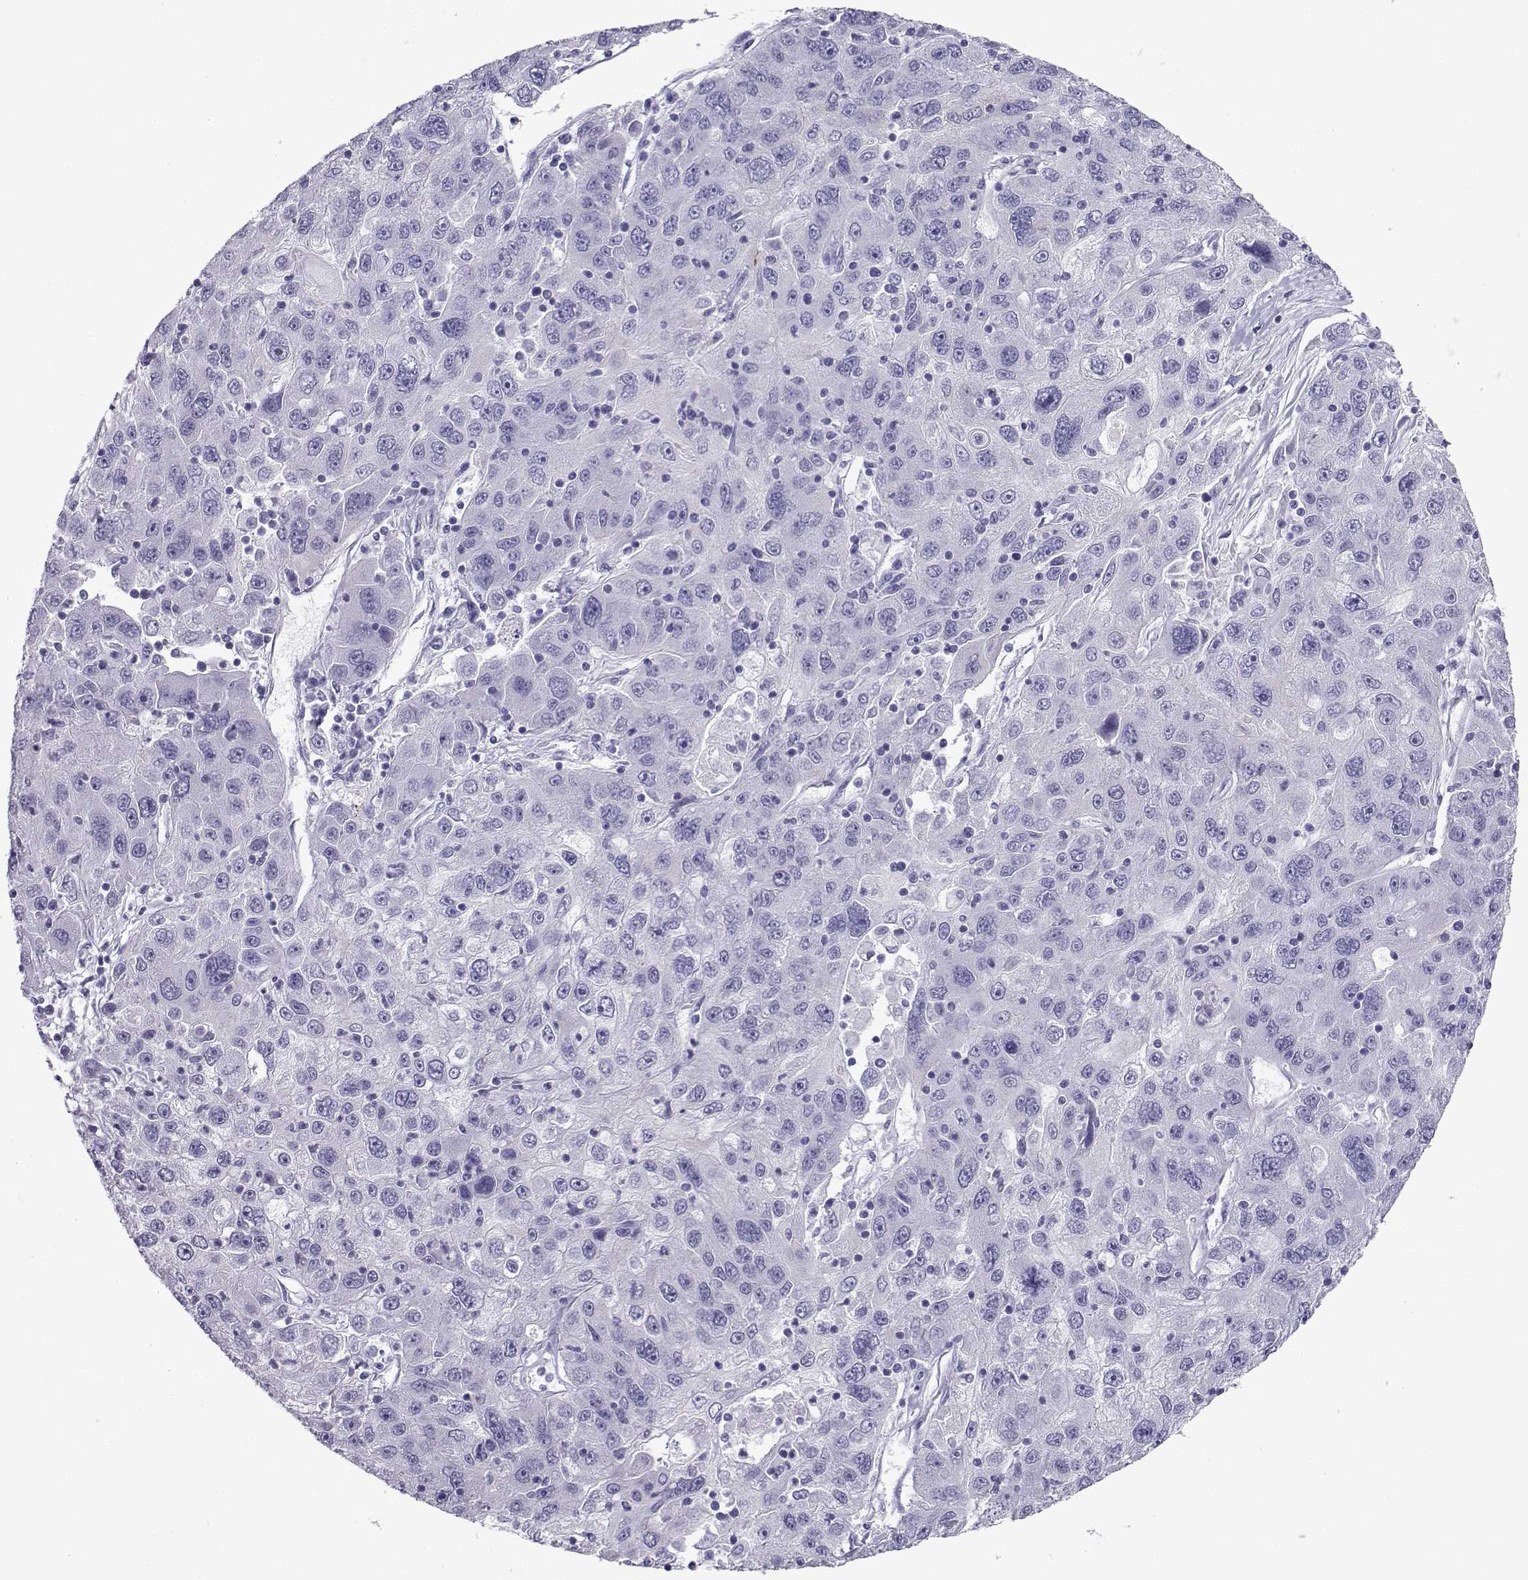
{"staining": {"intensity": "negative", "quantity": "none", "location": "none"}, "tissue": "stomach cancer", "cell_type": "Tumor cells", "image_type": "cancer", "snomed": [{"axis": "morphology", "description": "Adenocarcinoma, NOS"}, {"axis": "topography", "description": "Stomach"}], "caption": "Tumor cells are negative for brown protein staining in stomach cancer (adenocarcinoma). (Brightfield microscopy of DAB immunohistochemistry (IHC) at high magnification).", "gene": "CD109", "patient": {"sex": "male", "age": 56}}